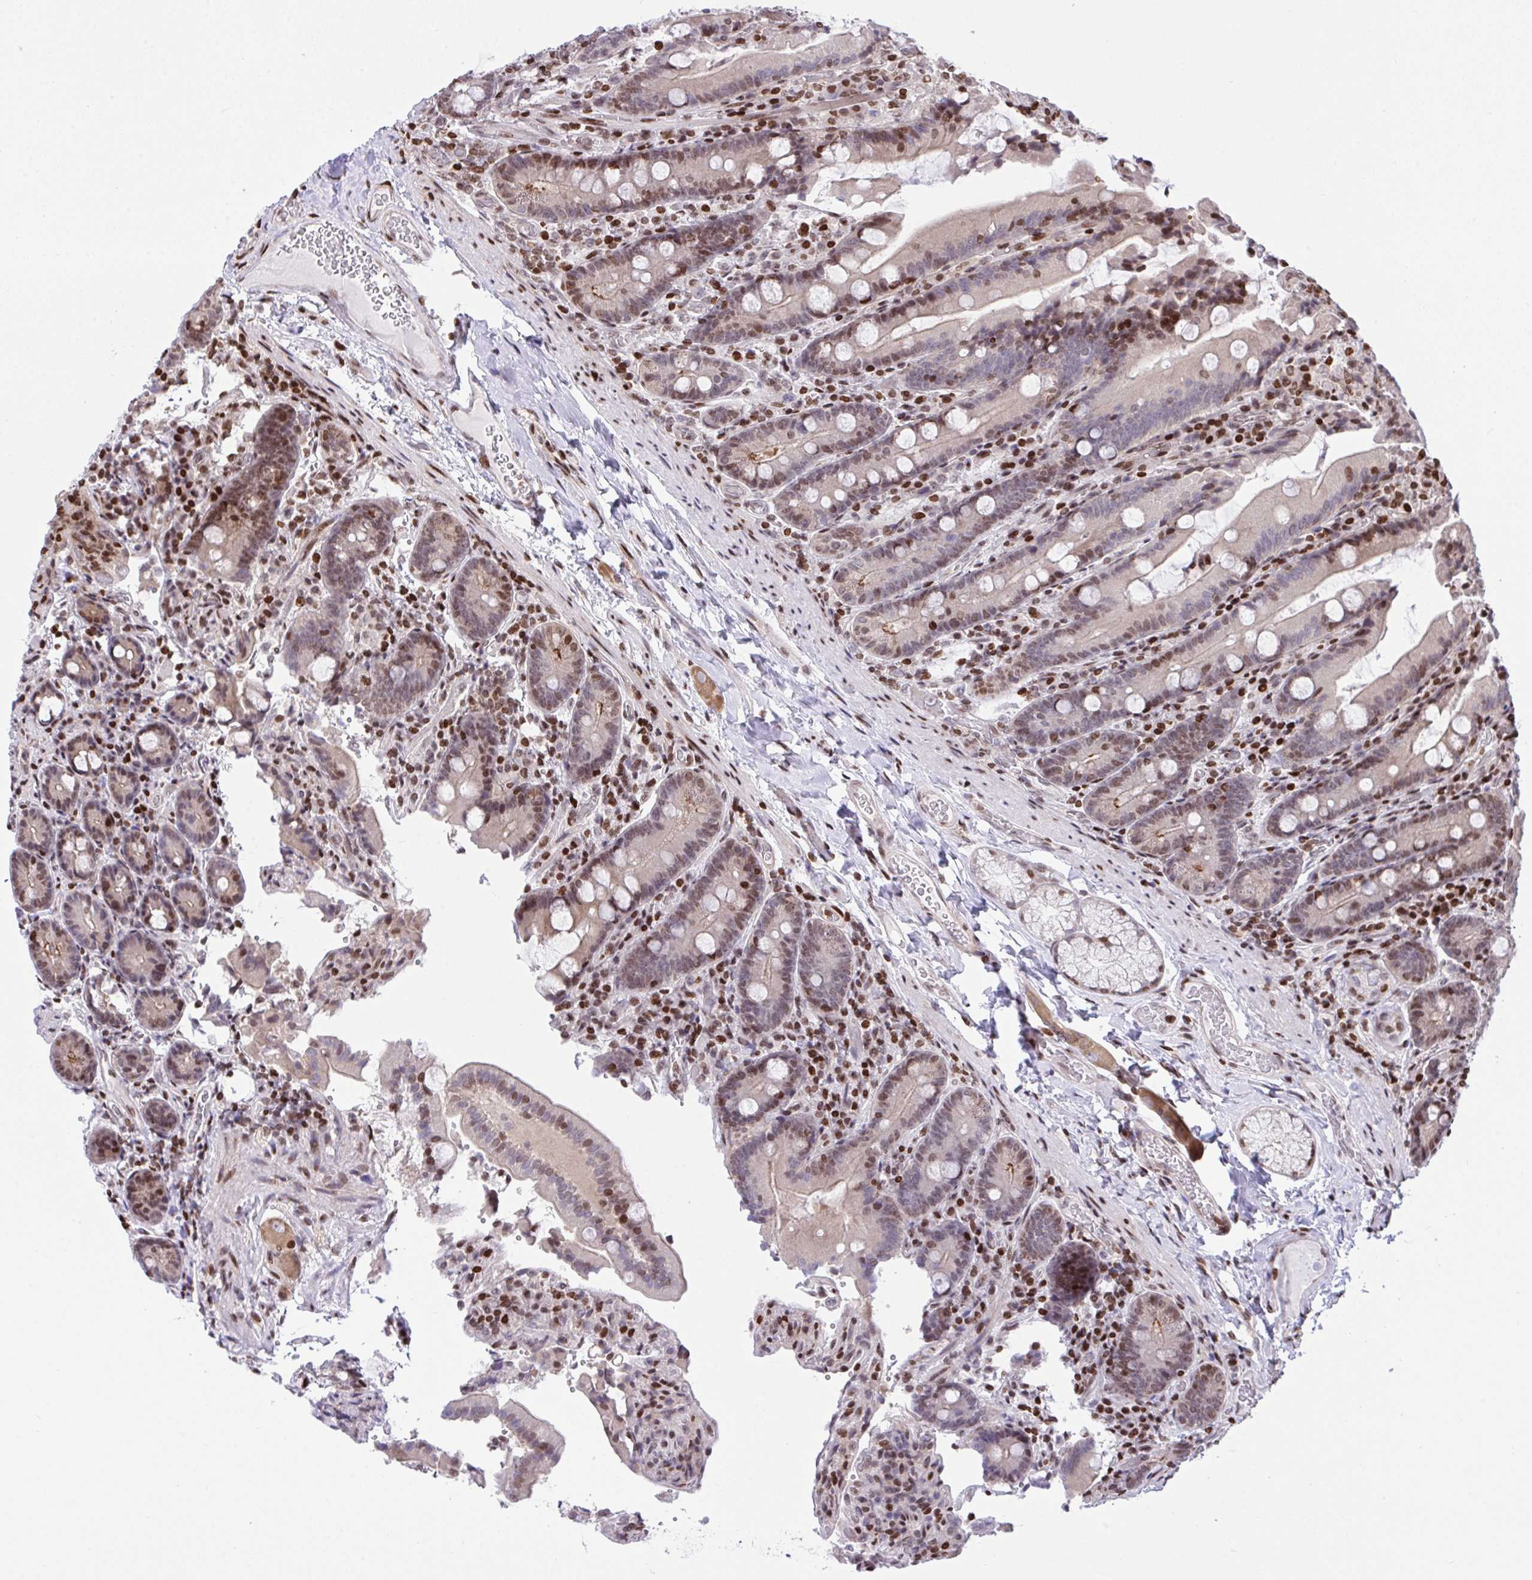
{"staining": {"intensity": "moderate", "quantity": "25%-75%", "location": "nuclear"}, "tissue": "duodenum", "cell_type": "Glandular cells", "image_type": "normal", "snomed": [{"axis": "morphology", "description": "Normal tissue, NOS"}, {"axis": "topography", "description": "Duodenum"}], "caption": "Protein staining demonstrates moderate nuclear expression in about 25%-75% of glandular cells in unremarkable duodenum.", "gene": "RAPGEF5", "patient": {"sex": "female", "age": 62}}